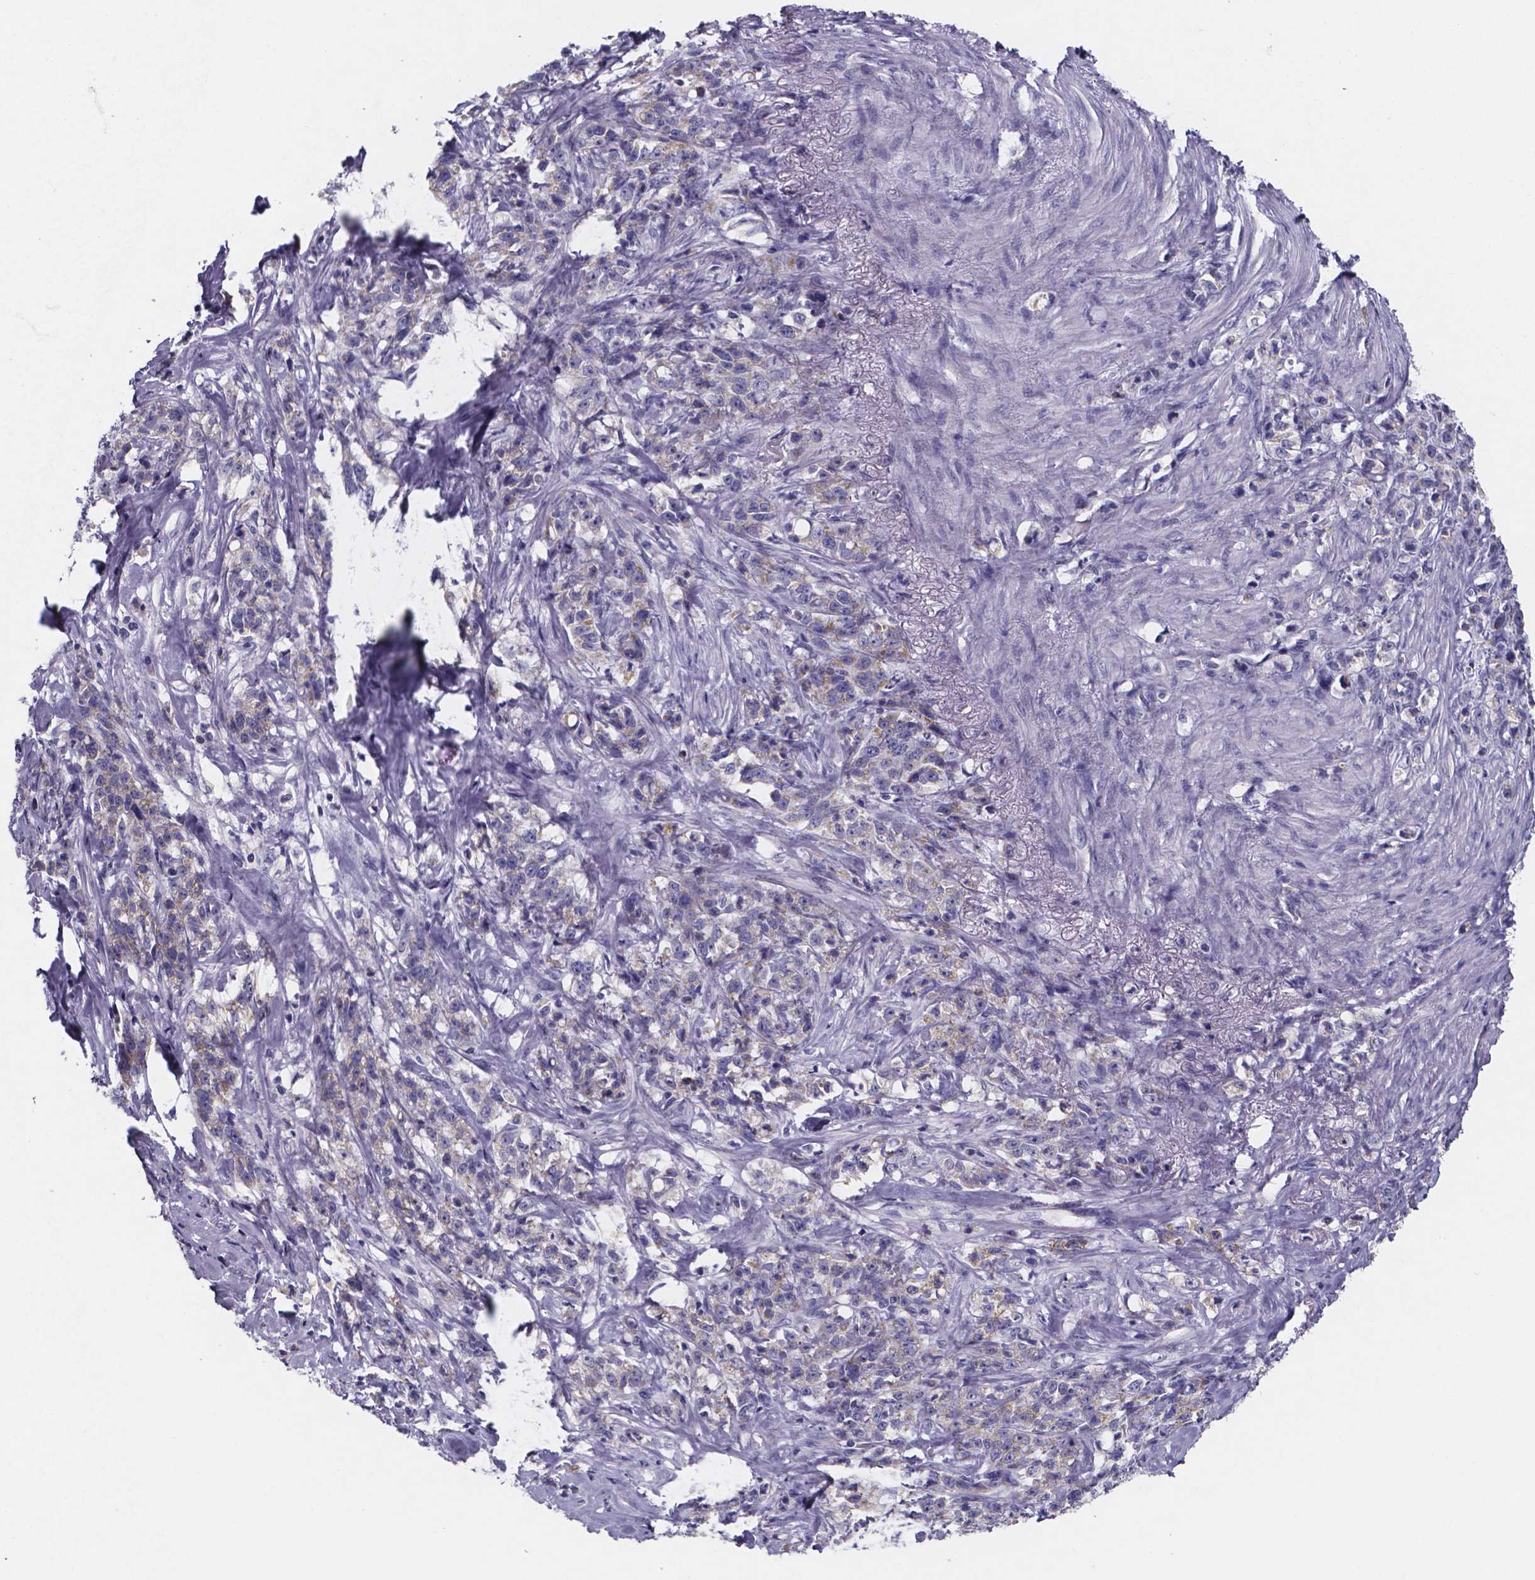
{"staining": {"intensity": "weak", "quantity": "<25%", "location": "cytoplasmic/membranous"}, "tissue": "stomach cancer", "cell_type": "Tumor cells", "image_type": "cancer", "snomed": [{"axis": "morphology", "description": "Adenocarcinoma, NOS"}, {"axis": "topography", "description": "Stomach, lower"}], "caption": "Histopathology image shows no significant protein staining in tumor cells of stomach adenocarcinoma.", "gene": "PAH", "patient": {"sex": "male", "age": 88}}